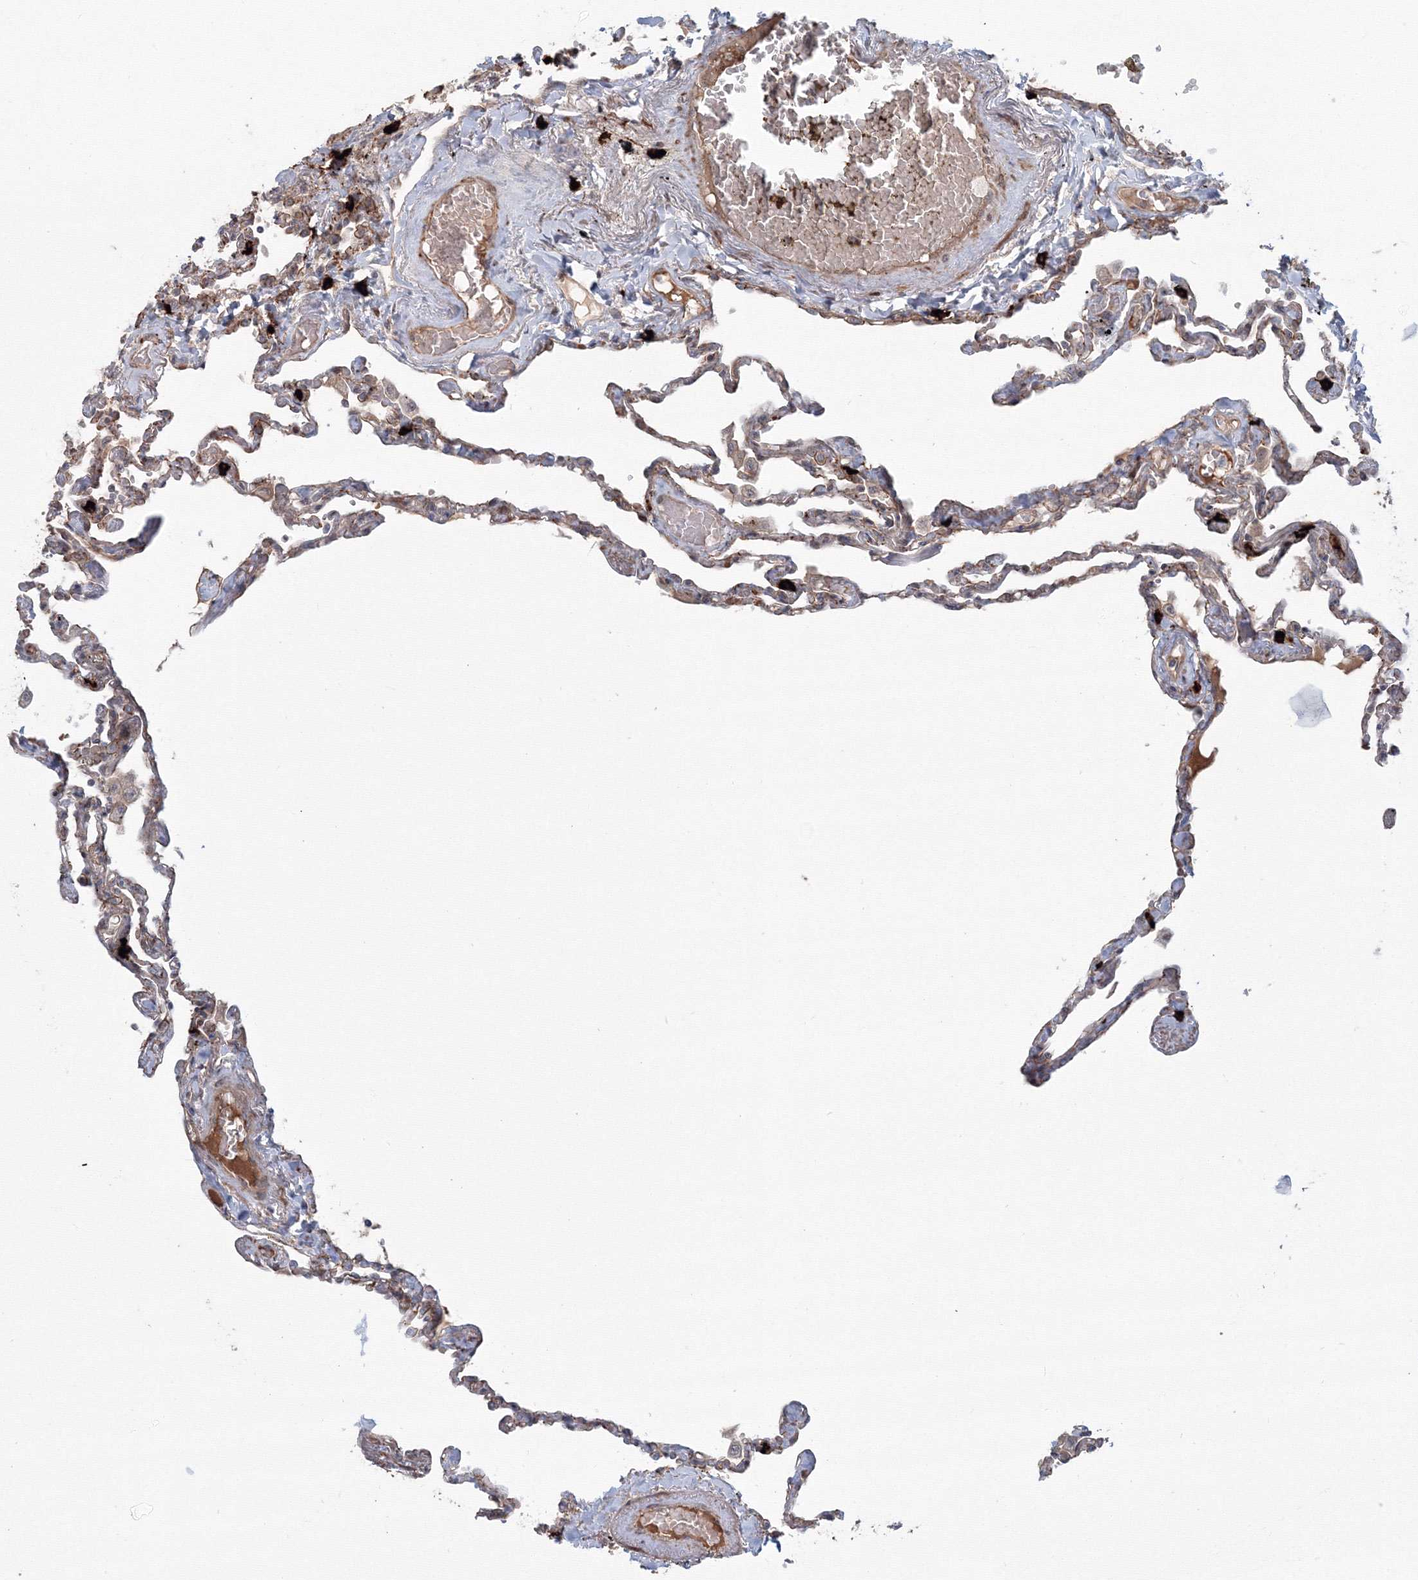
{"staining": {"intensity": "moderate", "quantity": ">75%", "location": "cytoplasmic/membranous,nuclear"}, "tissue": "lung", "cell_type": "Alveolar cells", "image_type": "normal", "snomed": [{"axis": "morphology", "description": "Normal tissue, NOS"}, {"axis": "topography", "description": "Lung"}], "caption": "Immunohistochemistry (IHC) (DAB) staining of benign human lung shows moderate cytoplasmic/membranous,nuclear protein positivity in about >75% of alveolar cells.", "gene": "SH3PXD2A", "patient": {"sex": "female", "age": 67}}